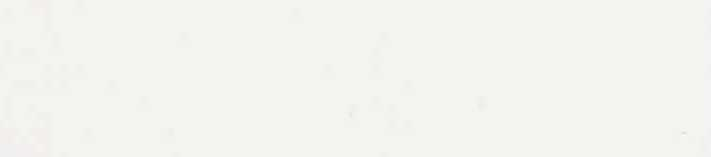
{"staining": {"intensity": "moderate", "quantity": "<25%", "location": "cytoplasmic/membranous"}, "tissue": "adipose tissue", "cell_type": "Adipocytes", "image_type": "normal", "snomed": [{"axis": "morphology", "description": "Normal tissue, NOS"}, {"axis": "morphology", "description": "Fibrosis, NOS"}, {"axis": "topography", "description": "Breast"}], "caption": "Human adipose tissue stained for a protein (brown) reveals moderate cytoplasmic/membranous positive staining in approximately <25% of adipocytes.", "gene": "ARHGAP4", "patient": {"sex": "female", "age": 24}}